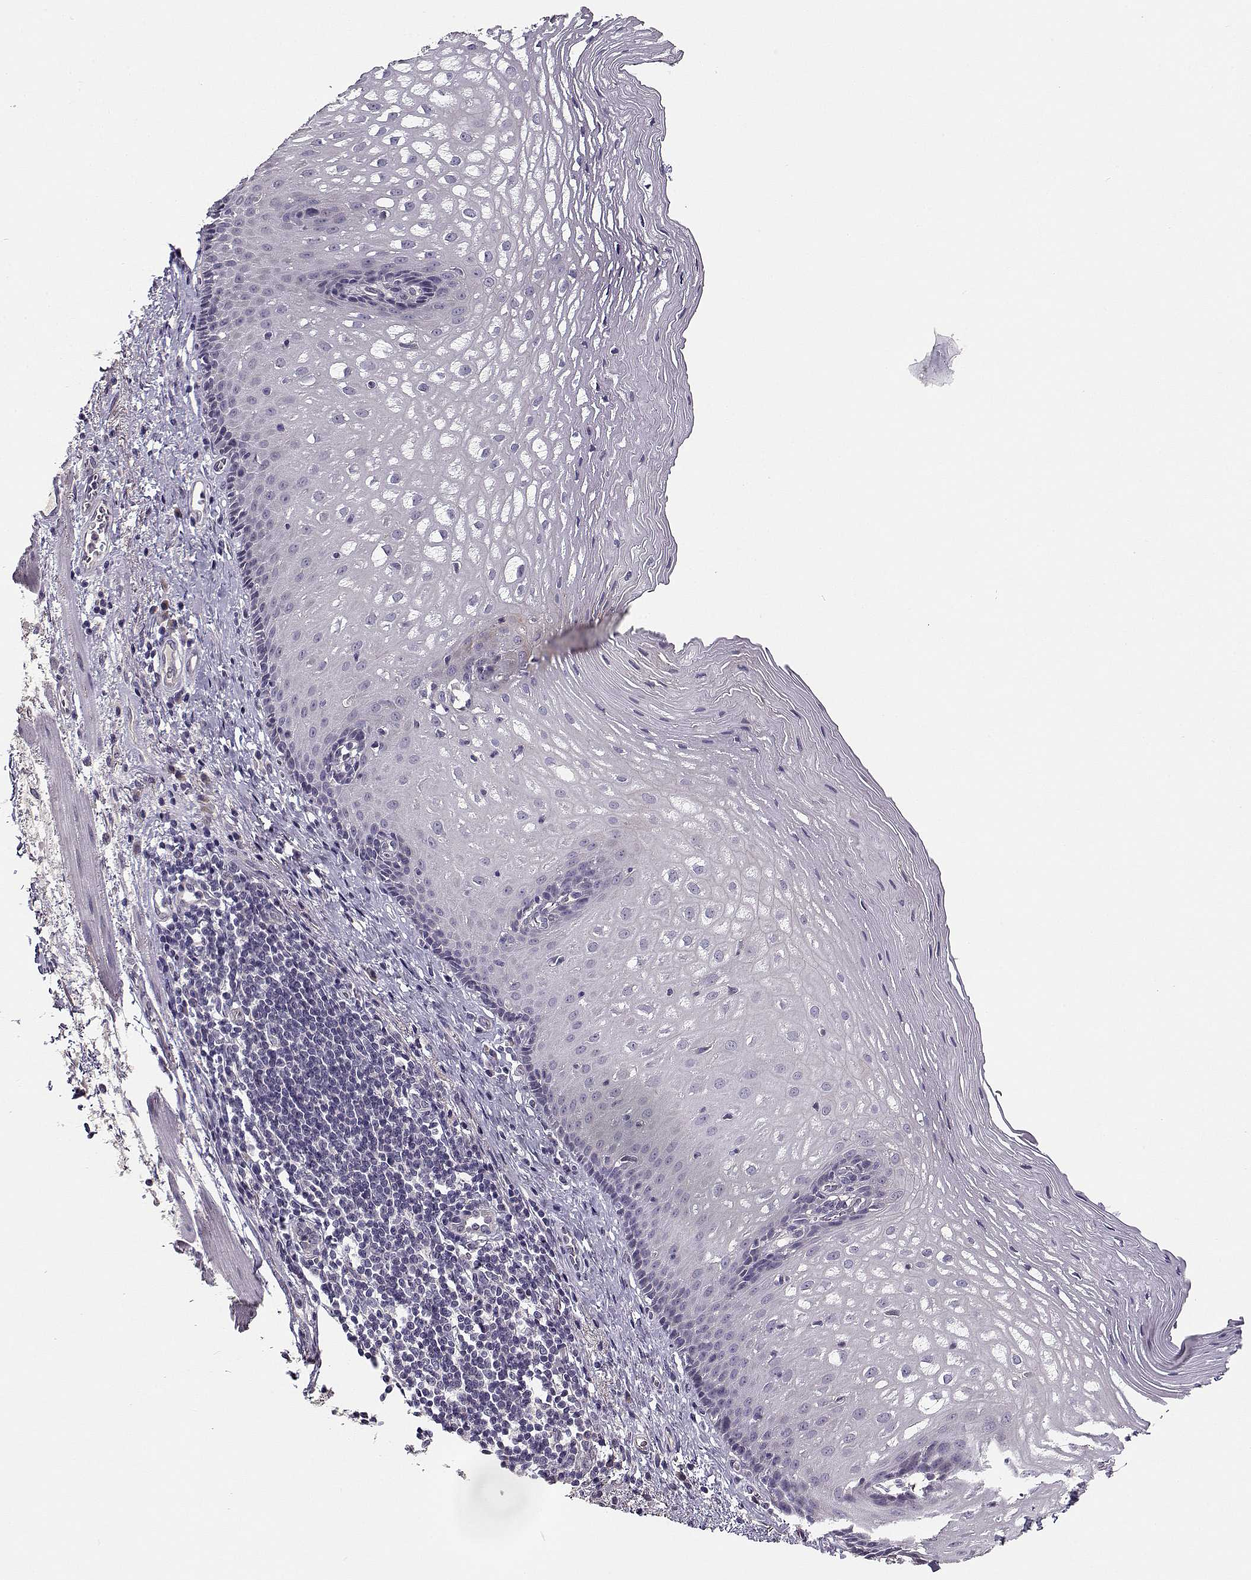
{"staining": {"intensity": "negative", "quantity": "none", "location": "none"}, "tissue": "esophagus", "cell_type": "Squamous epithelial cells", "image_type": "normal", "snomed": [{"axis": "morphology", "description": "Normal tissue, NOS"}, {"axis": "topography", "description": "Esophagus"}], "caption": "A high-resolution histopathology image shows immunohistochemistry (IHC) staining of benign esophagus, which shows no significant positivity in squamous epithelial cells. The staining was performed using DAB (3,3'-diaminobenzidine) to visualize the protein expression in brown, while the nuclei were stained in blue with hematoxylin (Magnification: 20x).", "gene": "TMEM145", "patient": {"sex": "male", "age": 76}}